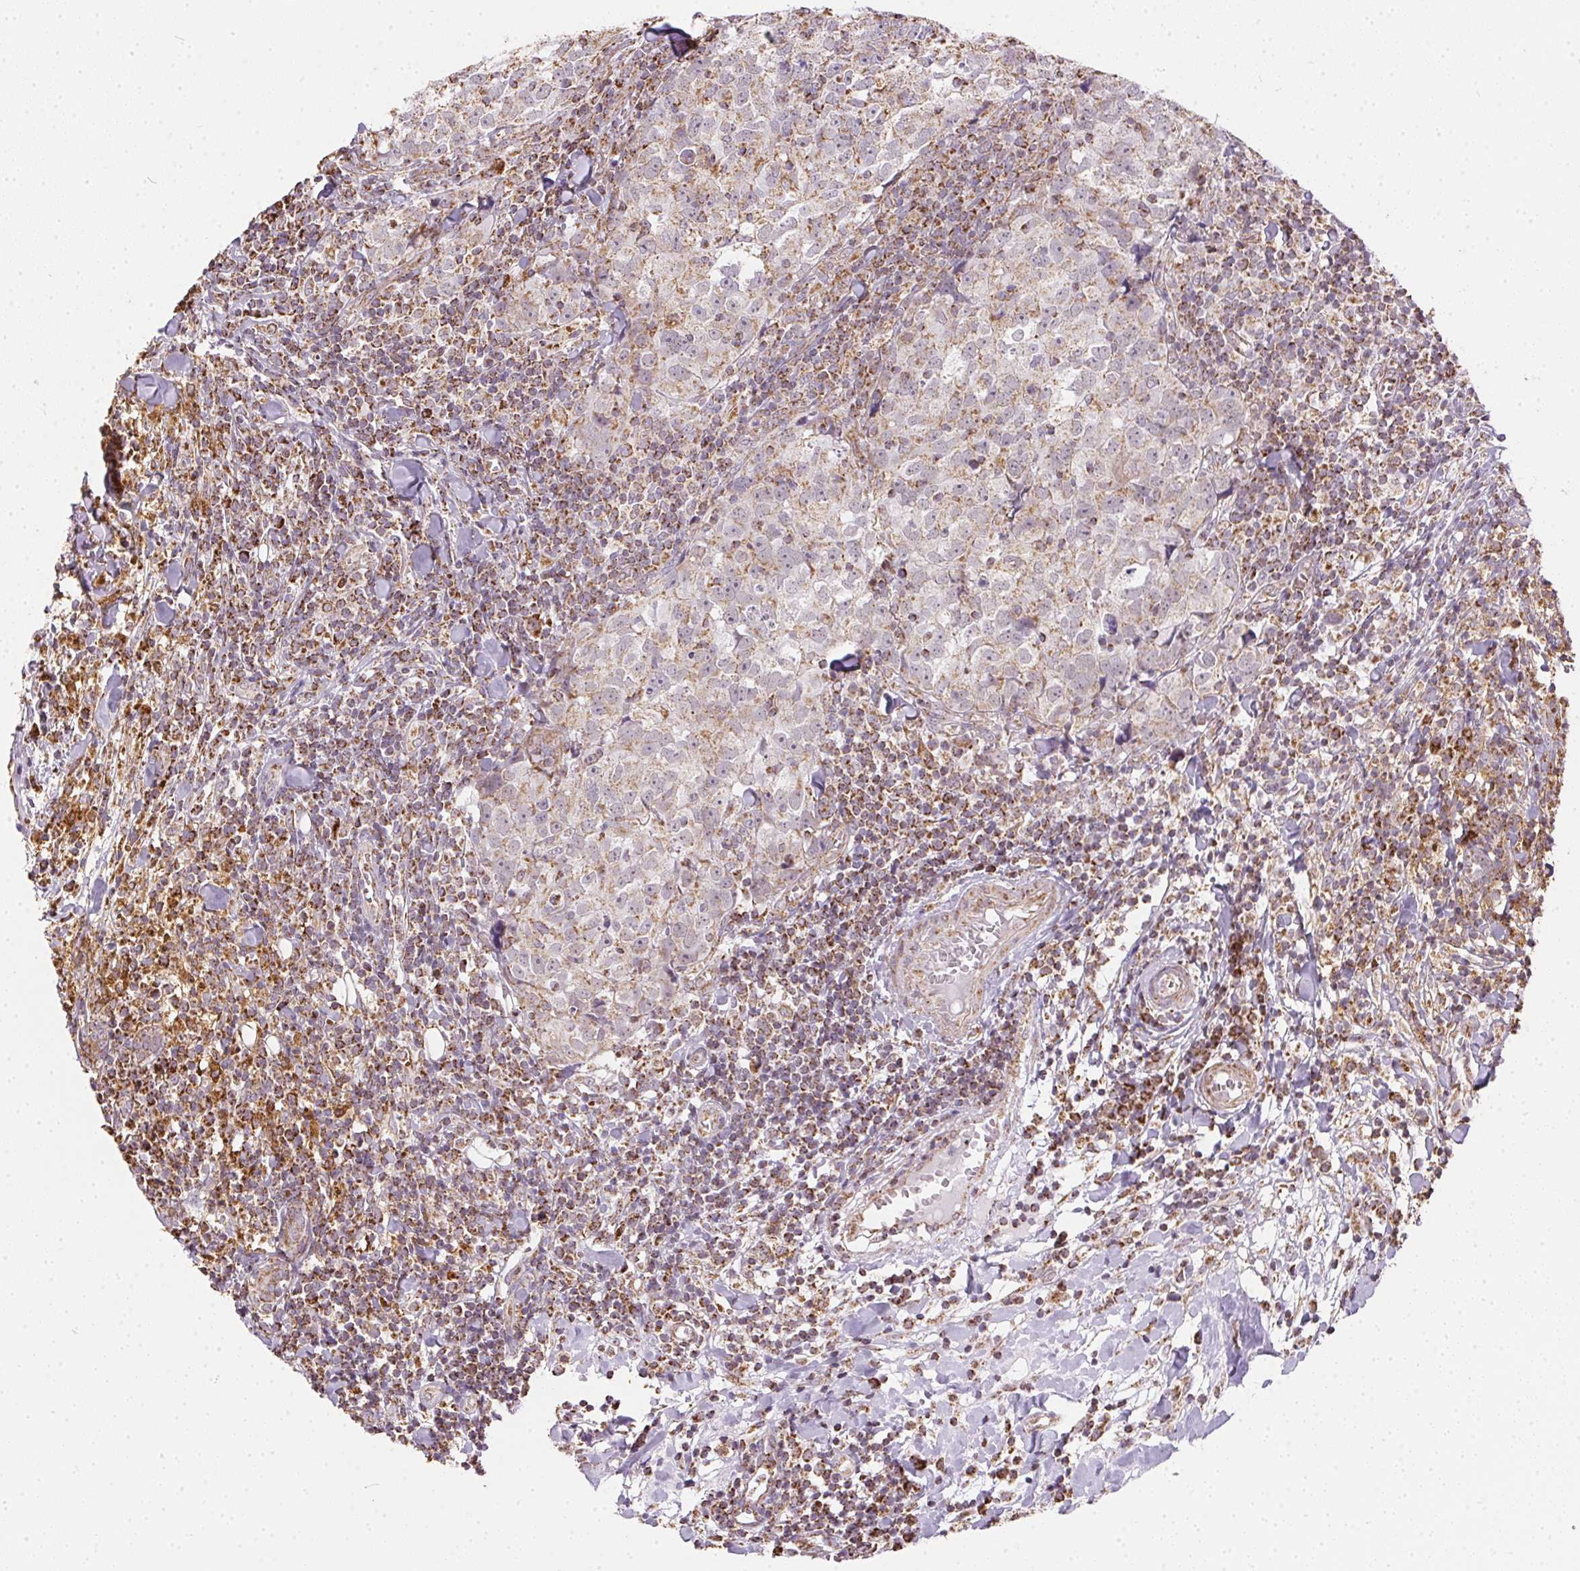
{"staining": {"intensity": "moderate", "quantity": ">75%", "location": "cytoplasmic/membranous"}, "tissue": "breast cancer", "cell_type": "Tumor cells", "image_type": "cancer", "snomed": [{"axis": "morphology", "description": "Duct carcinoma"}, {"axis": "topography", "description": "Breast"}], "caption": "Breast cancer stained for a protein (brown) displays moderate cytoplasmic/membranous positive expression in about >75% of tumor cells.", "gene": "MAPK11", "patient": {"sex": "female", "age": 30}}